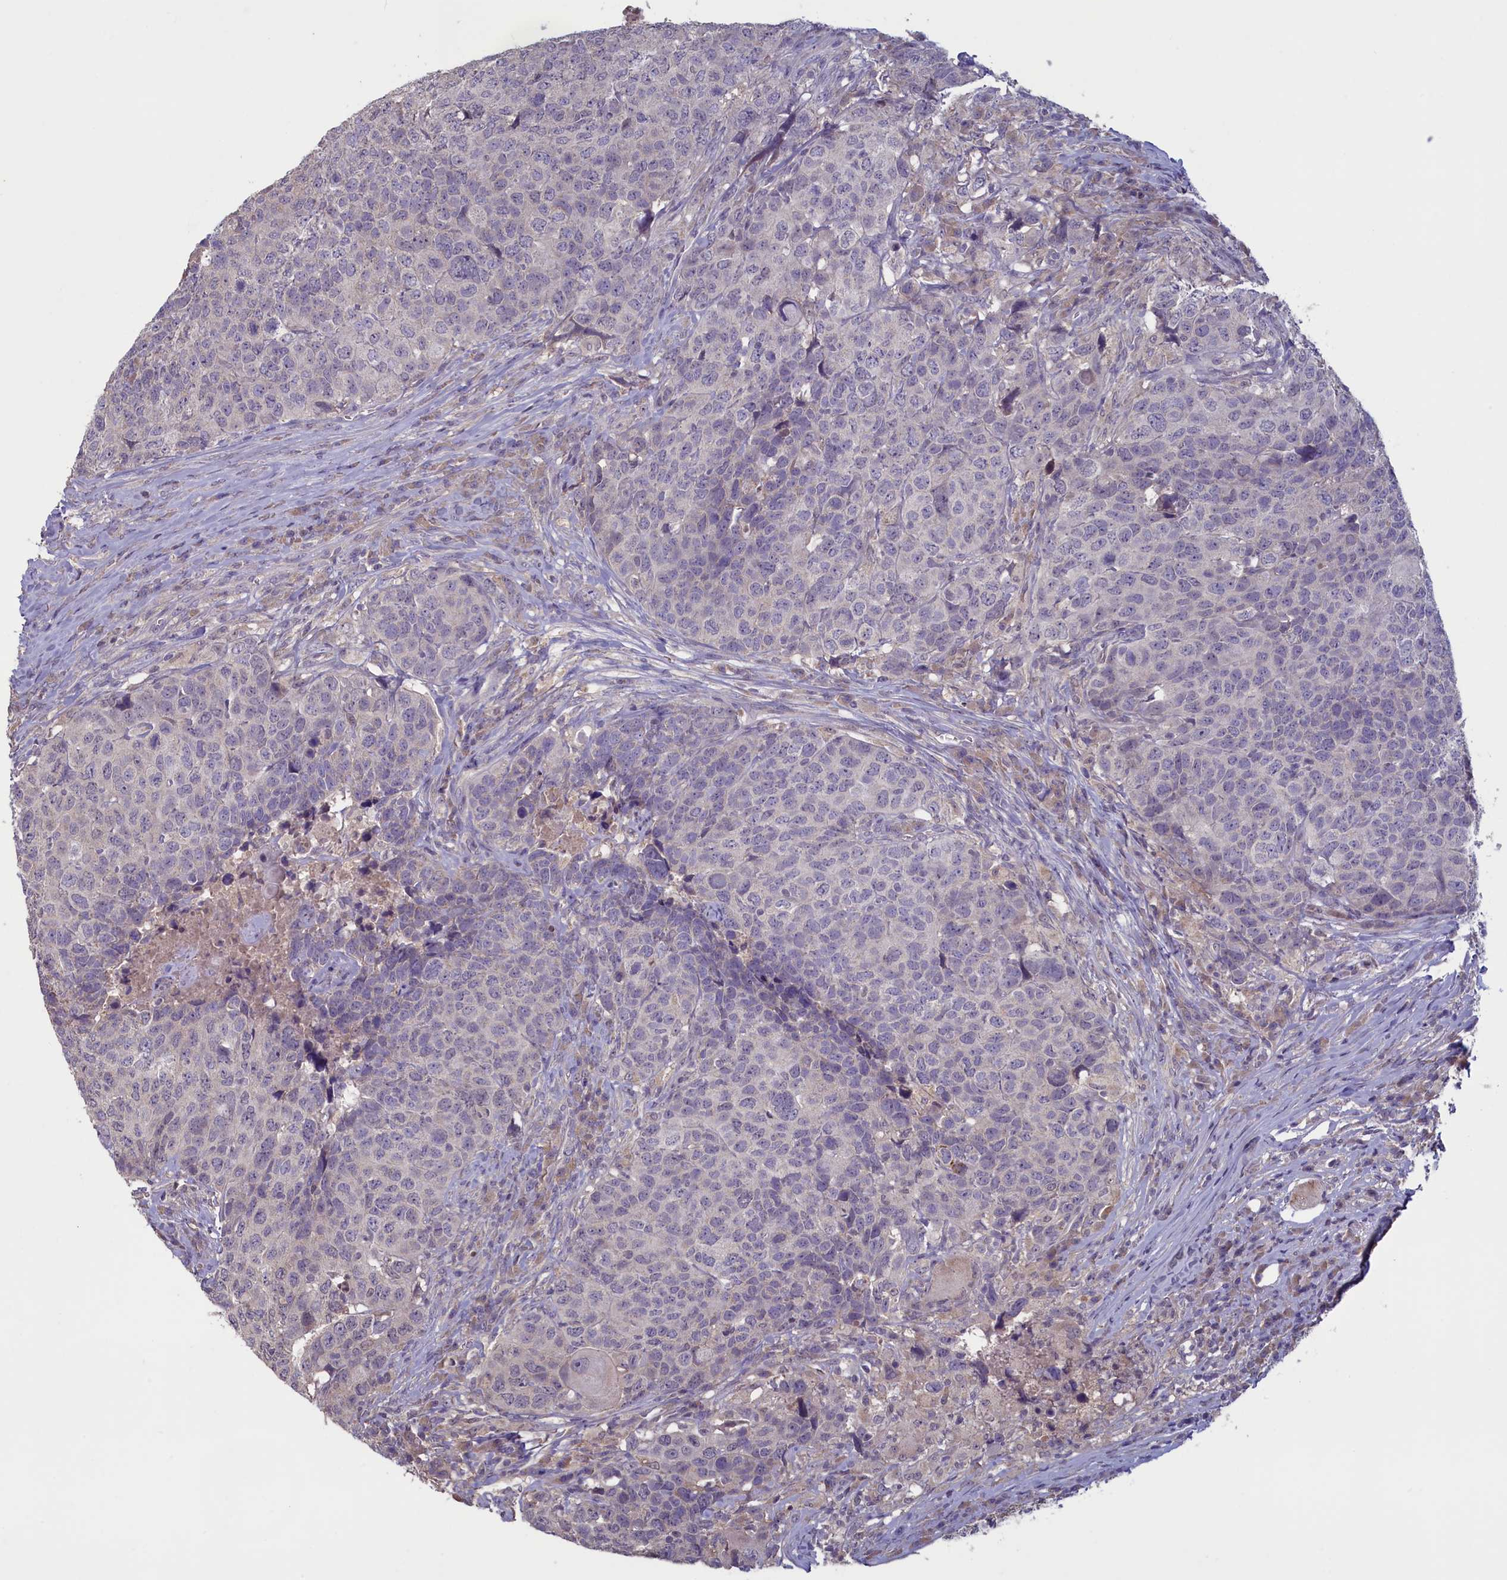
{"staining": {"intensity": "negative", "quantity": "none", "location": "none"}, "tissue": "head and neck cancer", "cell_type": "Tumor cells", "image_type": "cancer", "snomed": [{"axis": "morphology", "description": "Squamous cell carcinoma, NOS"}, {"axis": "topography", "description": "Head-Neck"}], "caption": "Immunohistochemical staining of head and neck cancer (squamous cell carcinoma) demonstrates no significant expression in tumor cells.", "gene": "ATF7IP2", "patient": {"sex": "male", "age": 66}}